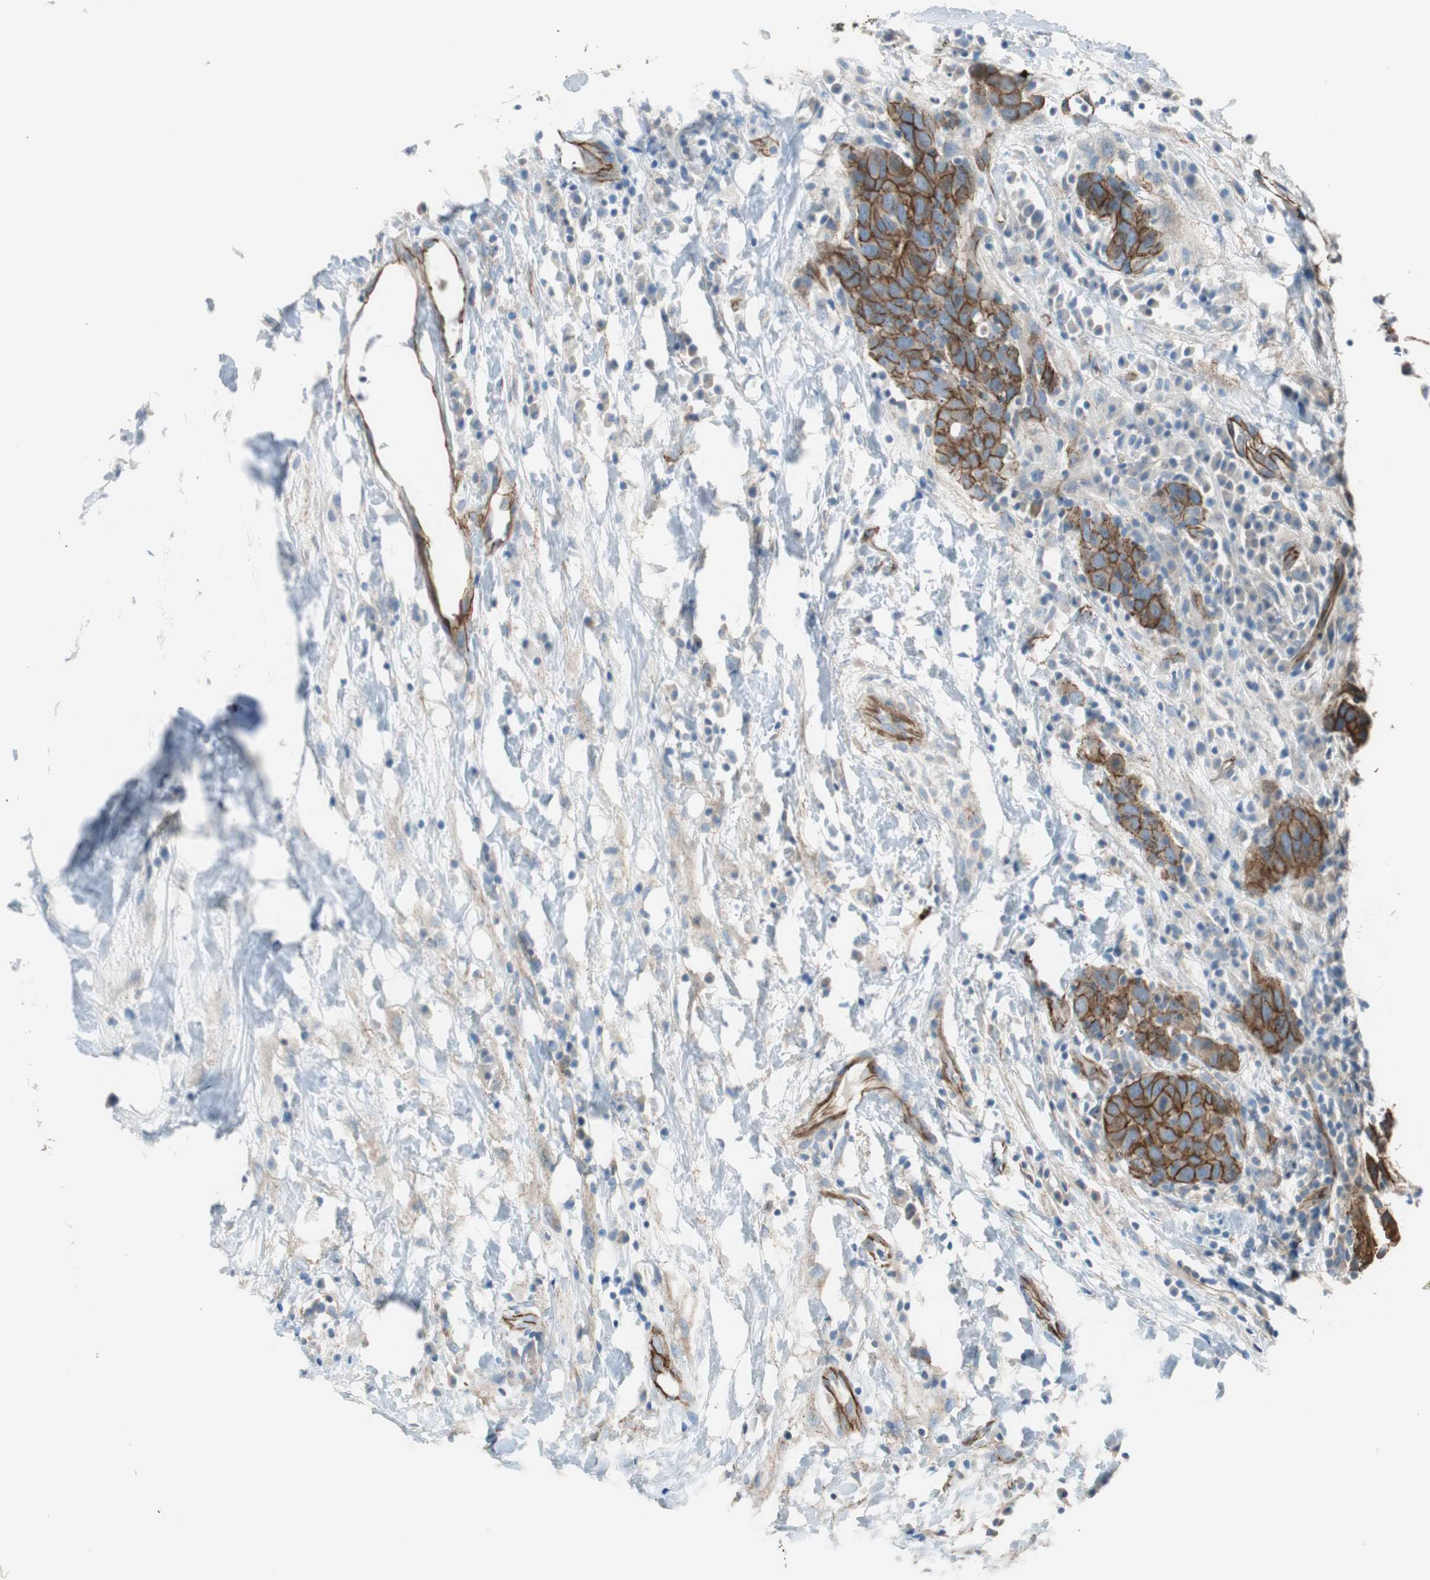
{"staining": {"intensity": "strong", "quantity": ">75%", "location": "cytoplasmic/membranous"}, "tissue": "breast cancer", "cell_type": "Tumor cells", "image_type": "cancer", "snomed": [{"axis": "morphology", "description": "Duct carcinoma"}, {"axis": "topography", "description": "Breast"}], "caption": "Tumor cells display high levels of strong cytoplasmic/membranous positivity in approximately >75% of cells in human intraductal carcinoma (breast).", "gene": "STXBP4", "patient": {"sex": "female", "age": 37}}